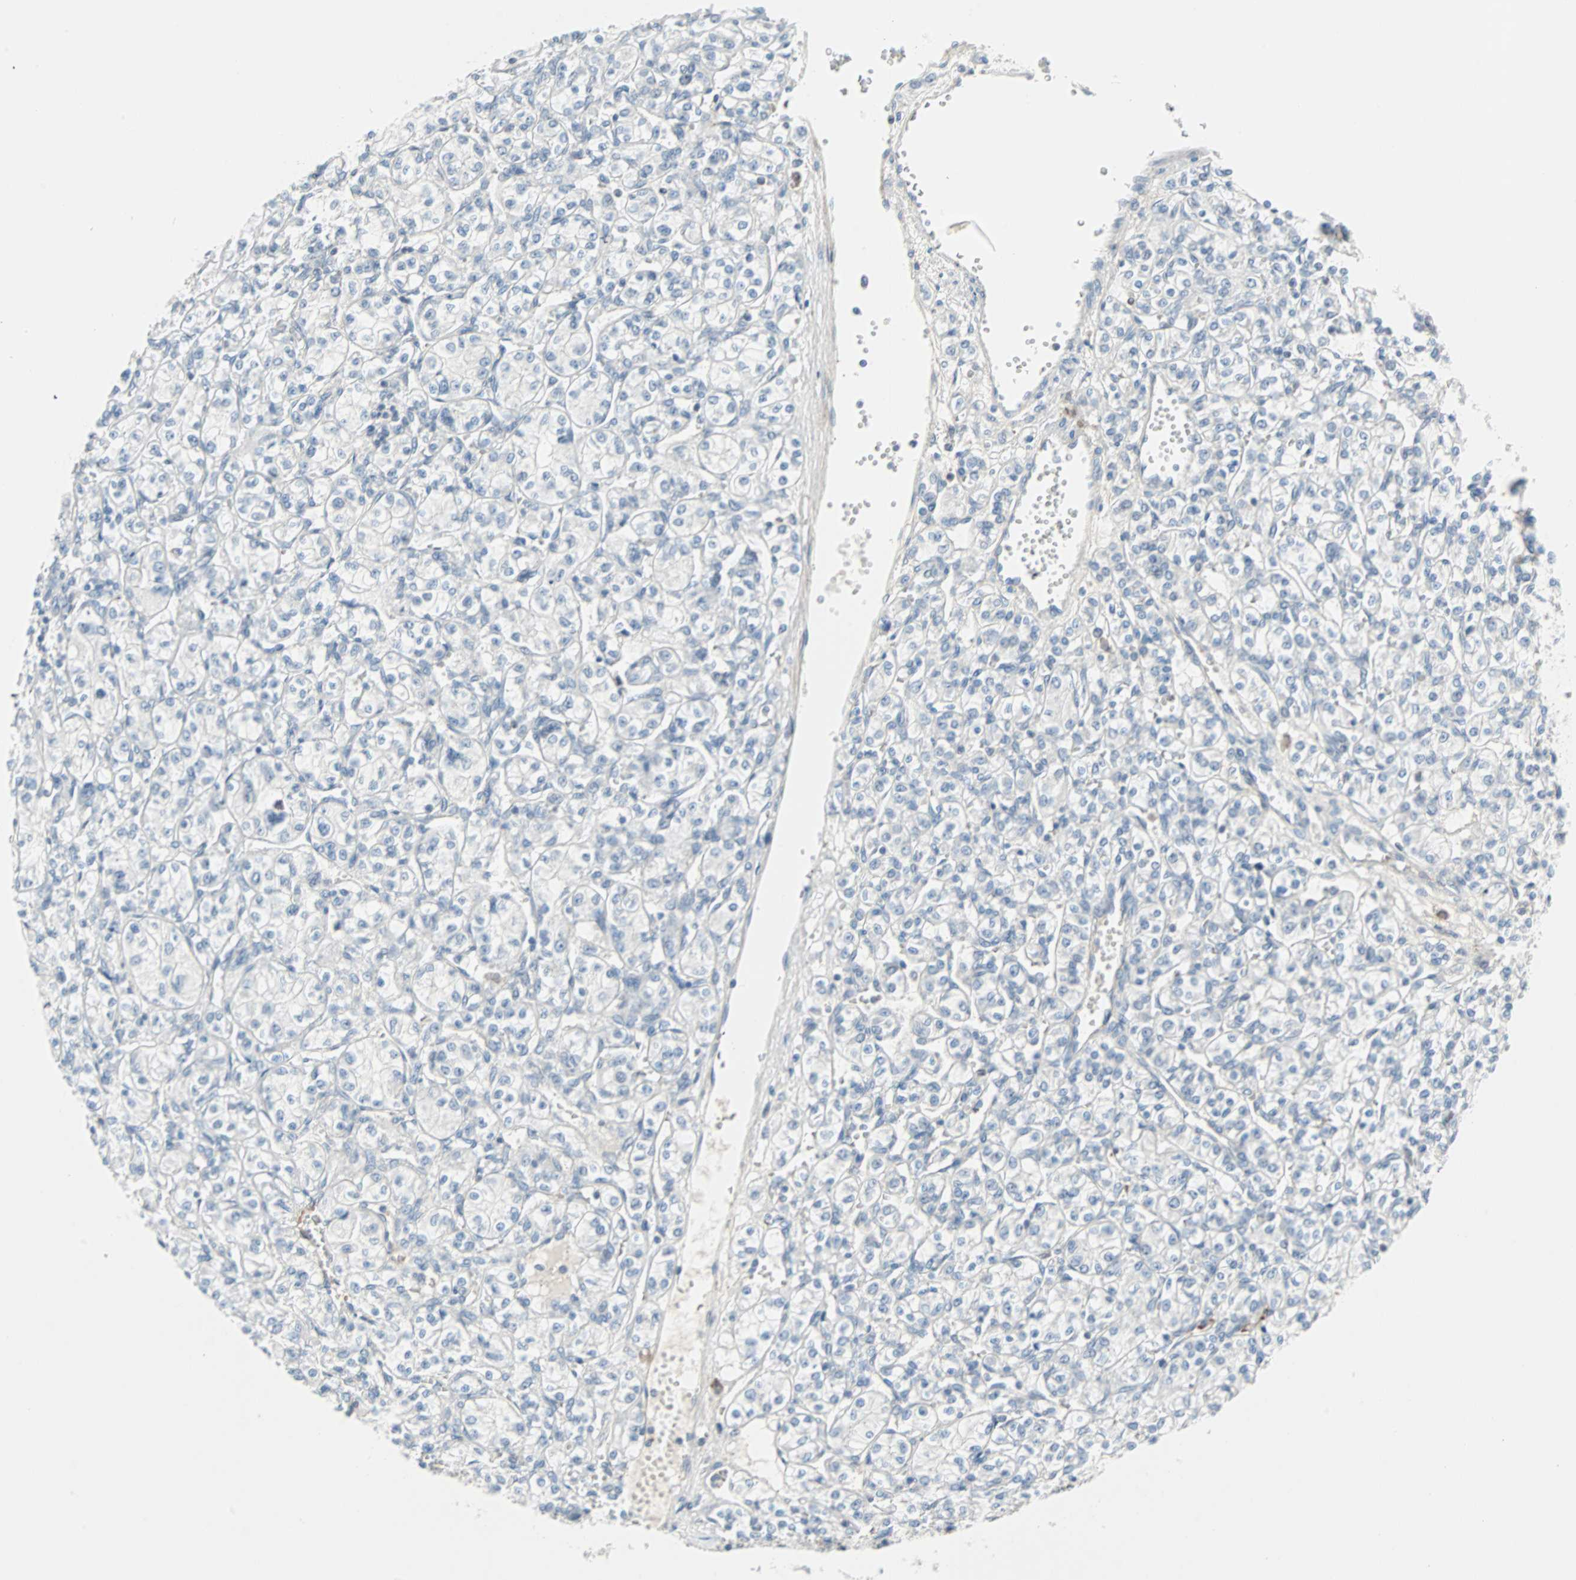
{"staining": {"intensity": "negative", "quantity": "none", "location": "none"}, "tissue": "renal cancer", "cell_type": "Tumor cells", "image_type": "cancer", "snomed": [{"axis": "morphology", "description": "Adenocarcinoma, NOS"}, {"axis": "topography", "description": "Kidney"}], "caption": "Adenocarcinoma (renal) was stained to show a protein in brown. There is no significant expression in tumor cells.", "gene": "CASP3", "patient": {"sex": "male", "age": 77}}